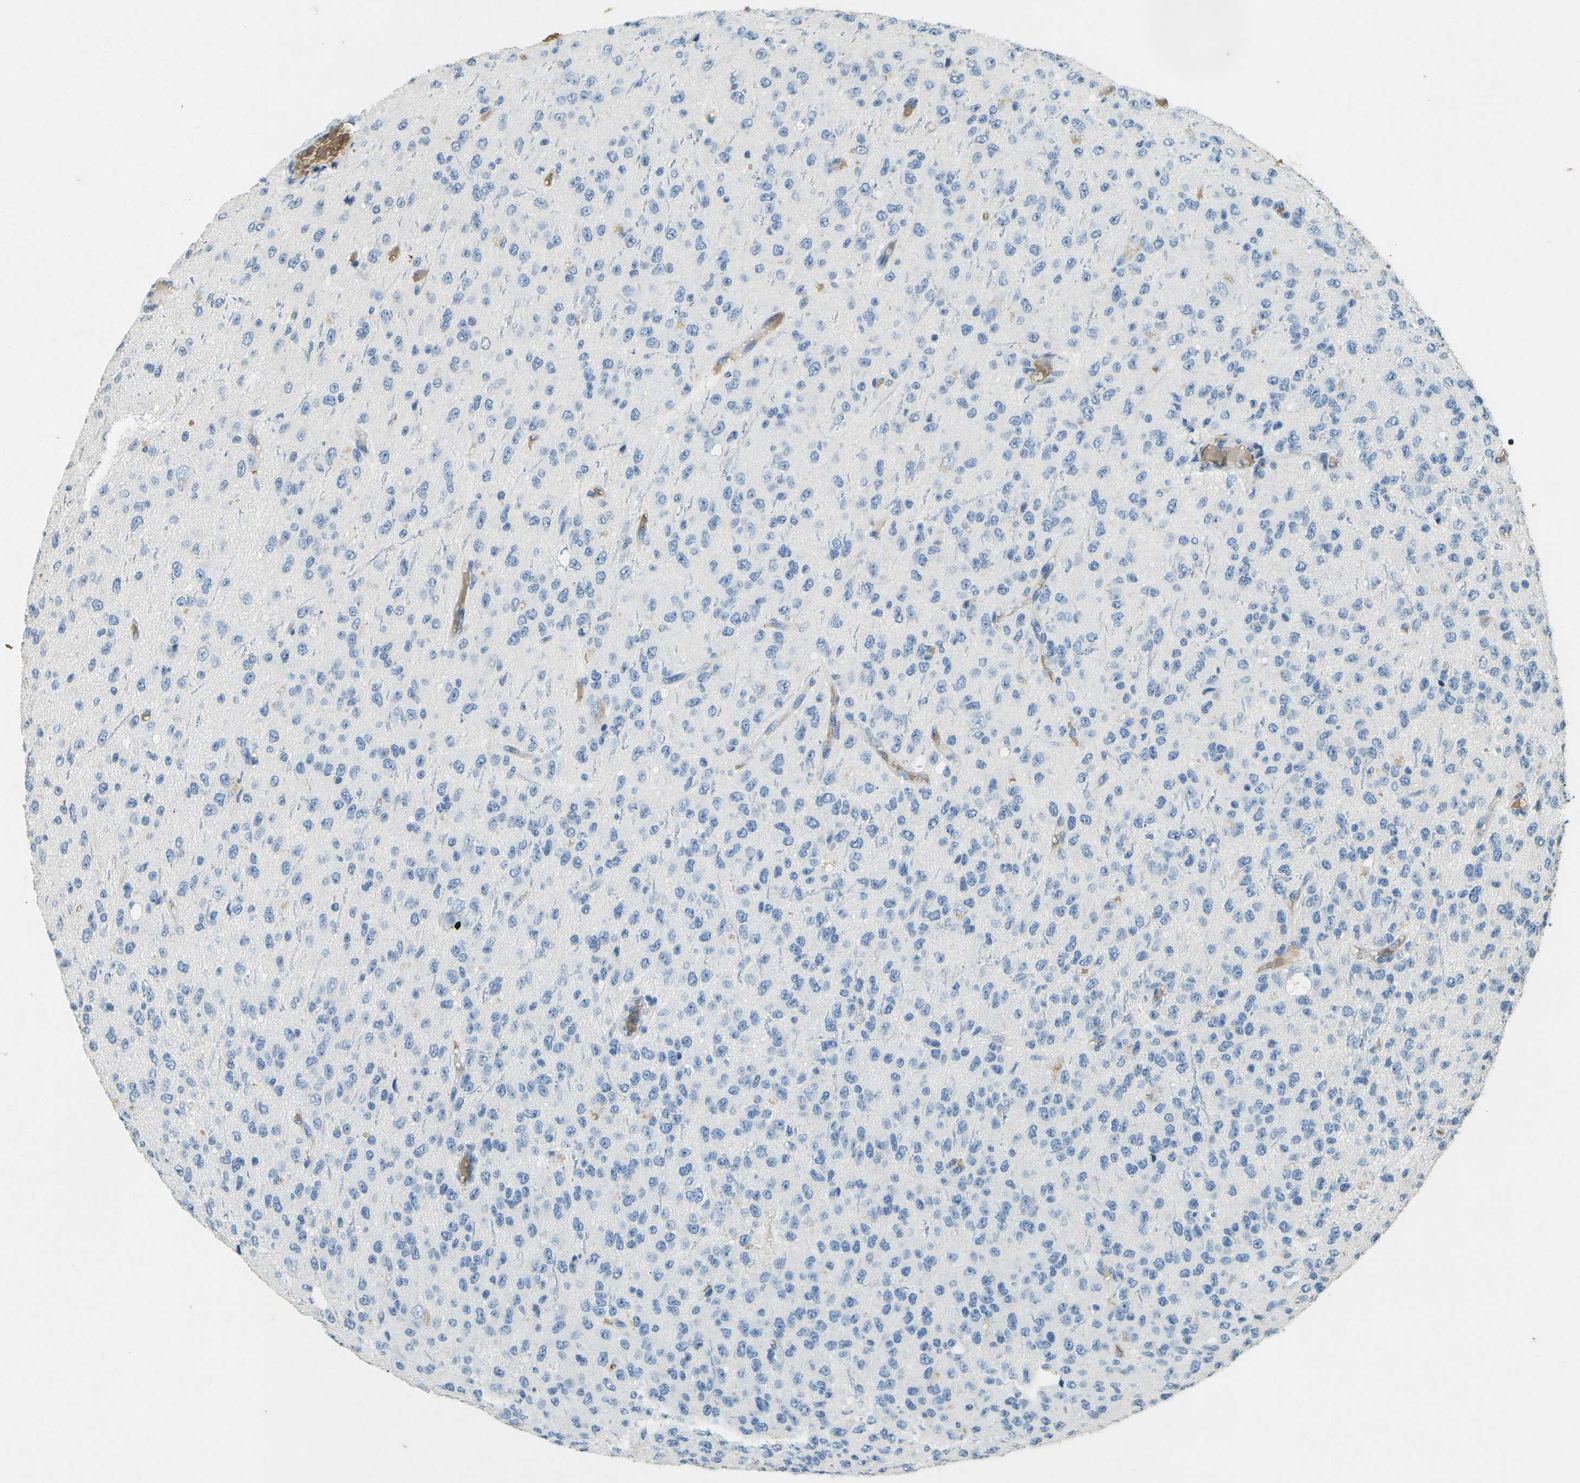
{"staining": {"intensity": "negative", "quantity": "none", "location": "none"}, "tissue": "glioma", "cell_type": "Tumor cells", "image_type": "cancer", "snomed": [{"axis": "morphology", "description": "Glioma, malignant, High grade"}, {"axis": "topography", "description": "pancreas cauda"}], "caption": "Glioma stained for a protein using IHC exhibits no positivity tumor cells.", "gene": "HBB", "patient": {"sex": "male", "age": 60}}